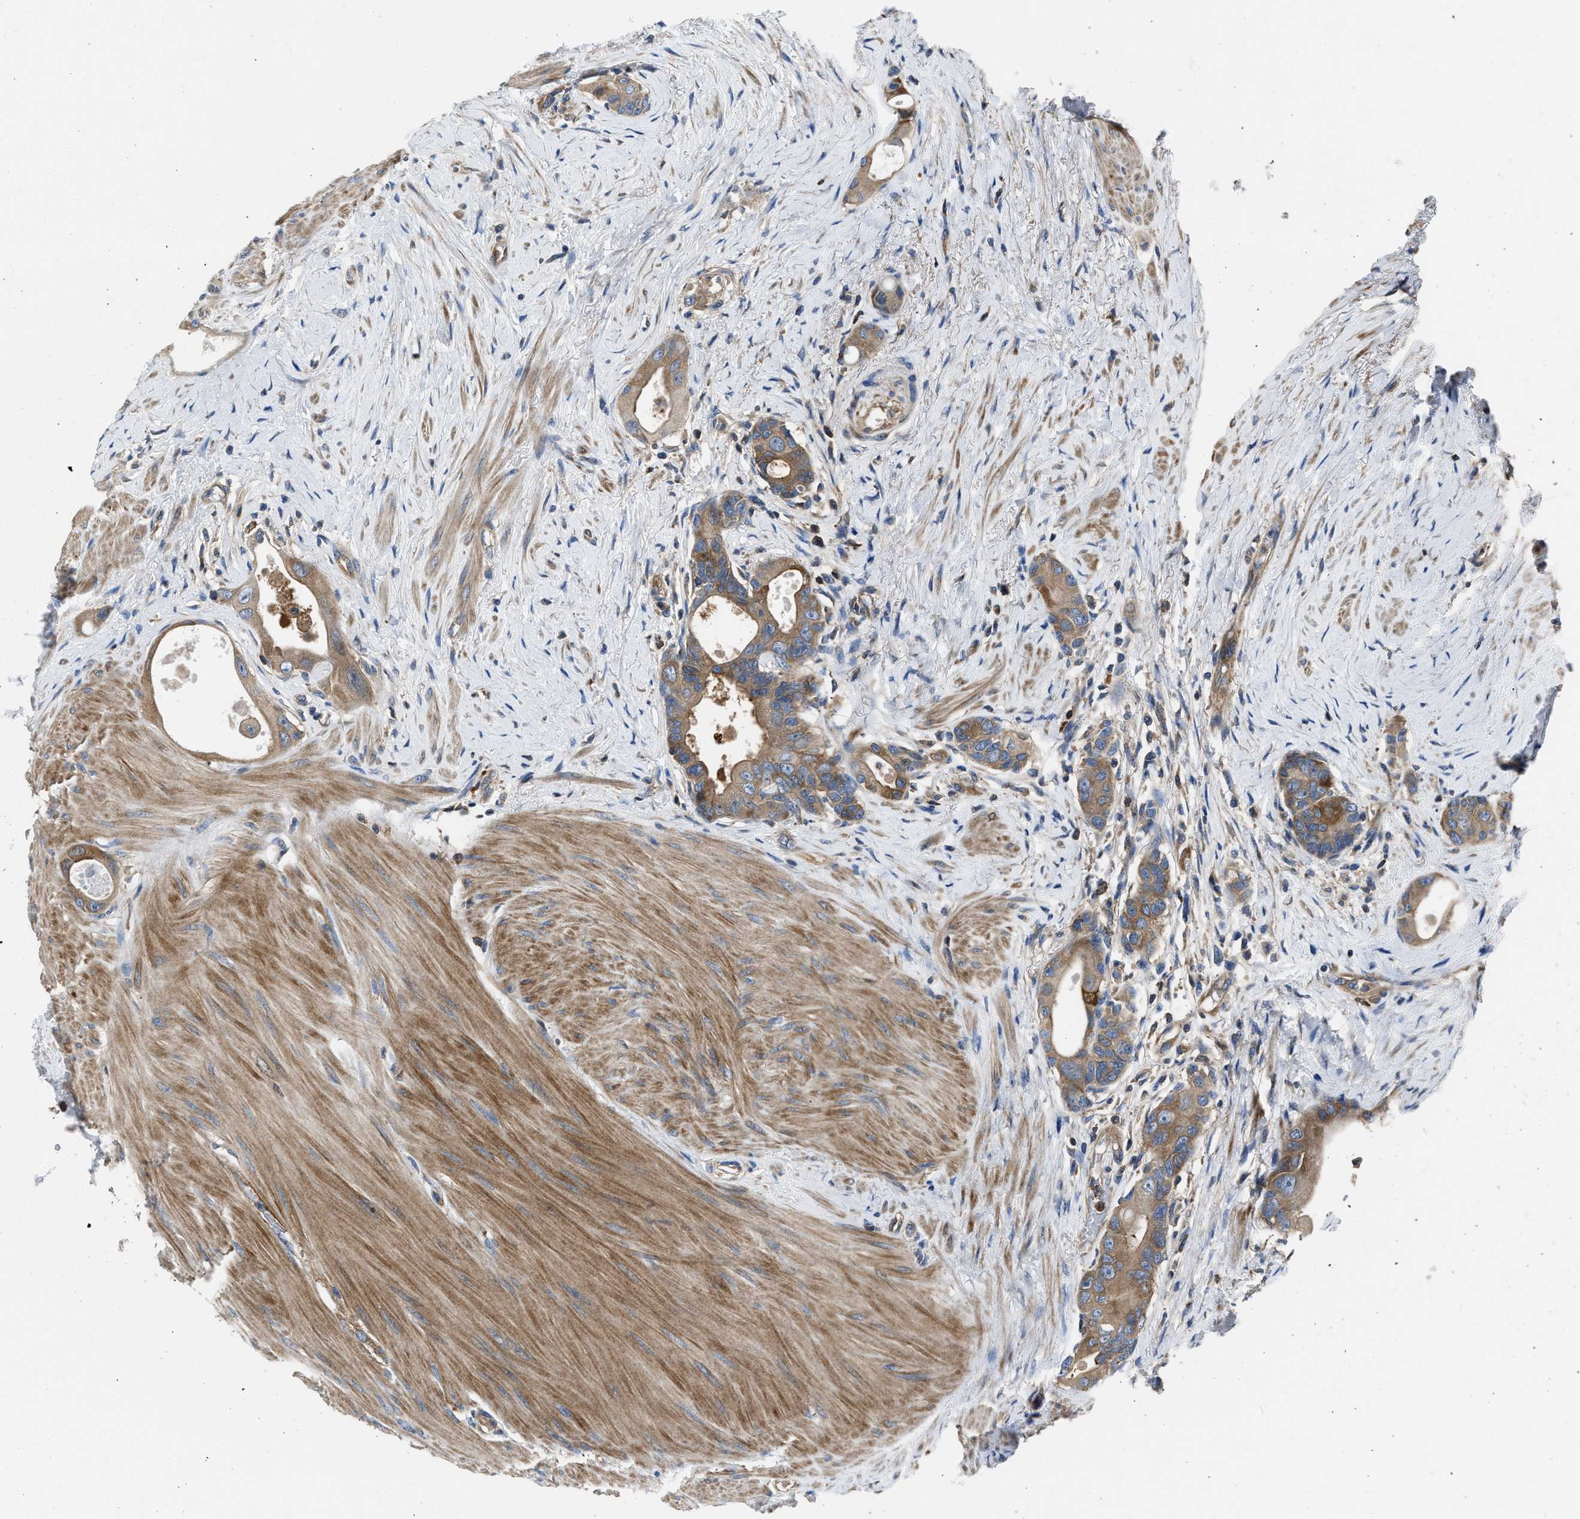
{"staining": {"intensity": "moderate", "quantity": ">75%", "location": "cytoplasmic/membranous"}, "tissue": "colorectal cancer", "cell_type": "Tumor cells", "image_type": "cancer", "snomed": [{"axis": "morphology", "description": "Adenocarcinoma, NOS"}, {"axis": "topography", "description": "Rectum"}], "caption": "Immunohistochemistry staining of colorectal adenocarcinoma, which reveals medium levels of moderate cytoplasmic/membranous staining in approximately >75% of tumor cells indicating moderate cytoplasmic/membranous protein expression. The staining was performed using DAB (brown) for protein detection and nuclei were counterstained in hematoxylin (blue).", "gene": "YARS1", "patient": {"sex": "male", "age": 51}}